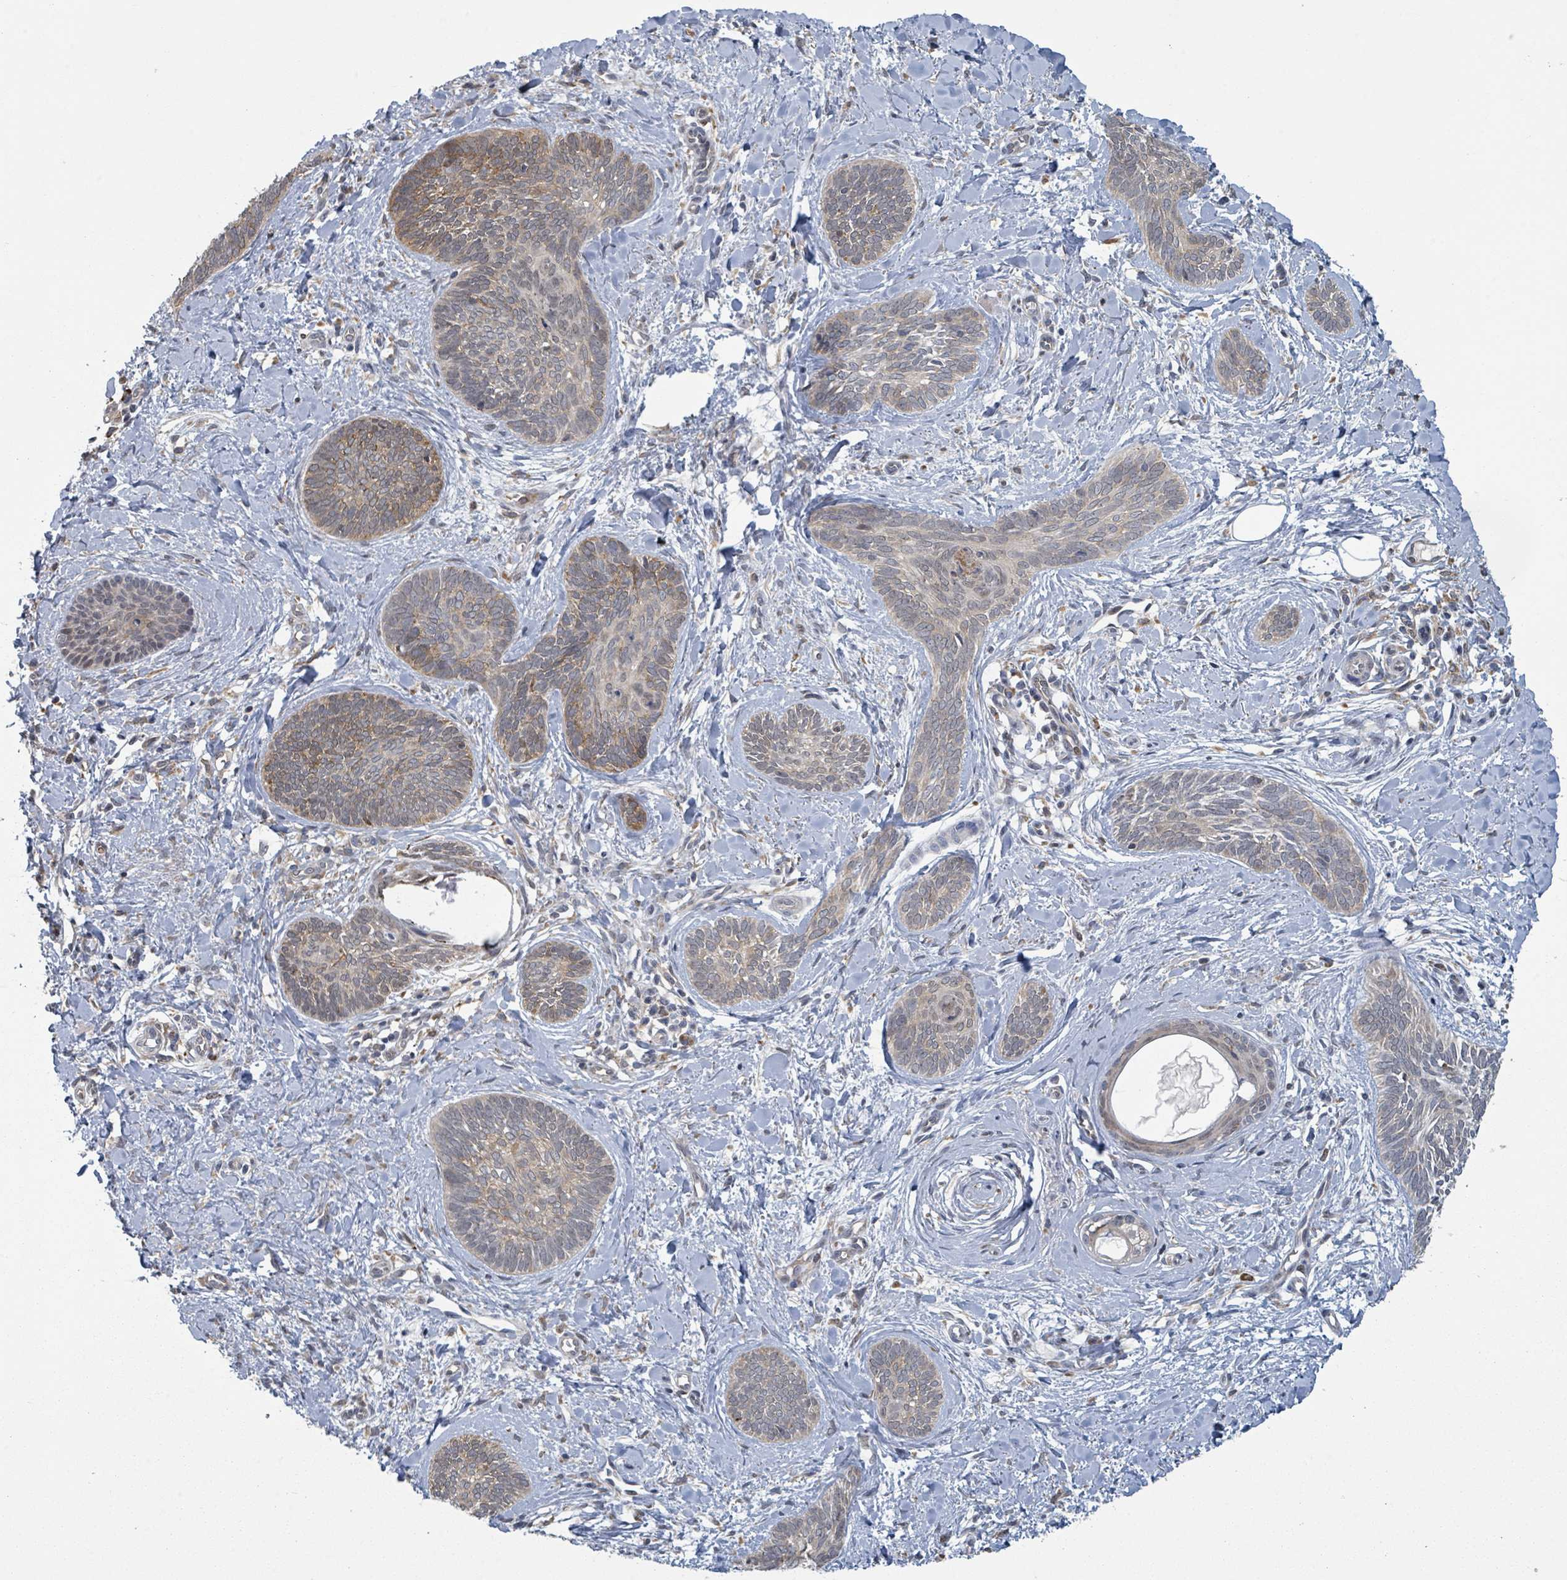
{"staining": {"intensity": "moderate", "quantity": "<25%", "location": "cytoplasmic/membranous"}, "tissue": "skin cancer", "cell_type": "Tumor cells", "image_type": "cancer", "snomed": [{"axis": "morphology", "description": "Basal cell carcinoma"}, {"axis": "topography", "description": "Skin"}], "caption": "Immunohistochemistry (IHC) (DAB (3,3'-diaminobenzidine)) staining of skin cancer shows moderate cytoplasmic/membranous protein expression in about <25% of tumor cells.", "gene": "SHROOM2", "patient": {"sex": "female", "age": 81}}